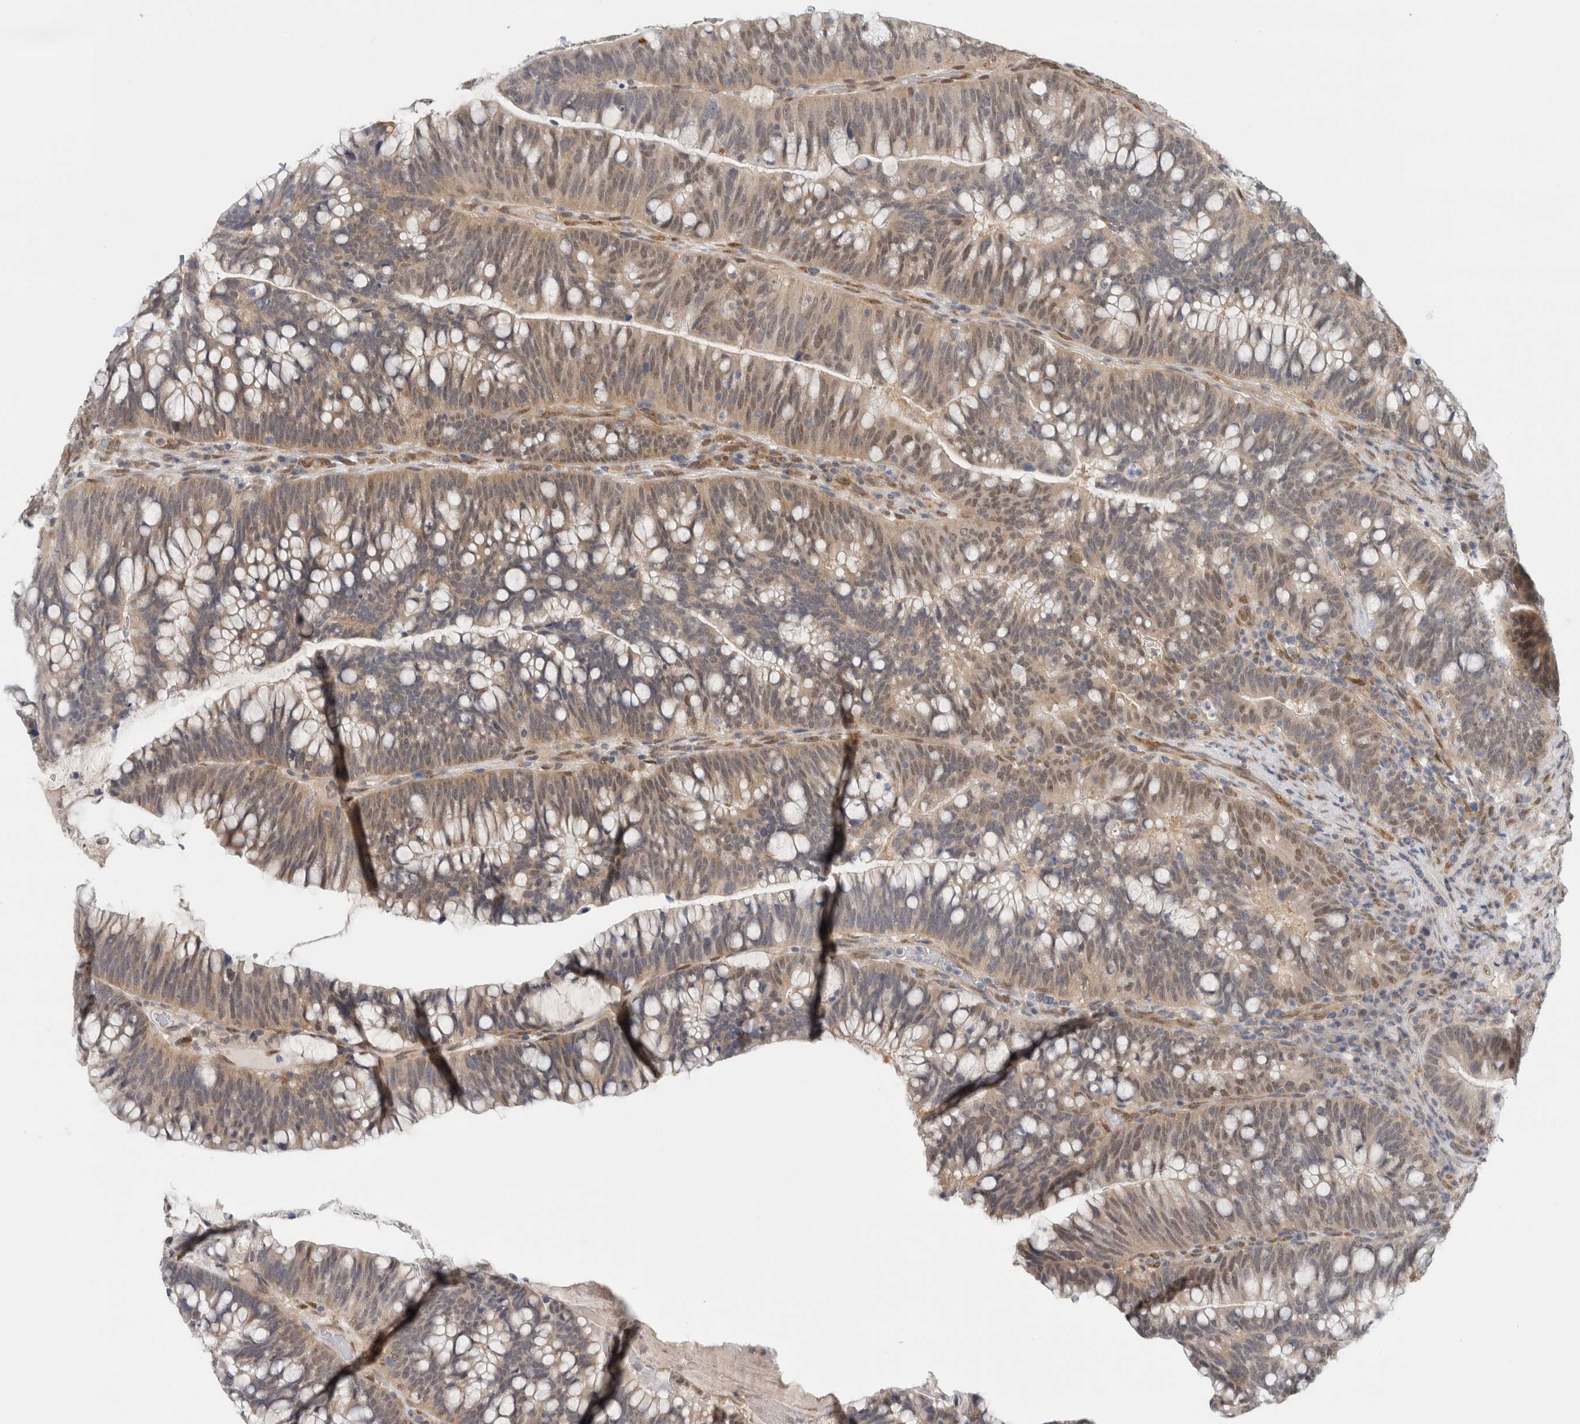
{"staining": {"intensity": "weak", "quantity": "25%-75%", "location": "nuclear"}, "tissue": "colorectal cancer", "cell_type": "Tumor cells", "image_type": "cancer", "snomed": [{"axis": "morphology", "description": "Adenocarcinoma, NOS"}, {"axis": "topography", "description": "Colon"}], "caption": "Brown immunohistochemical staining in human colorectal adenocarcinoma displays weak nuclear staining in about 25%-75% of tumor cells.", "gene": "EIF4G3", "patient": {"sex": "female", "age": 66}}